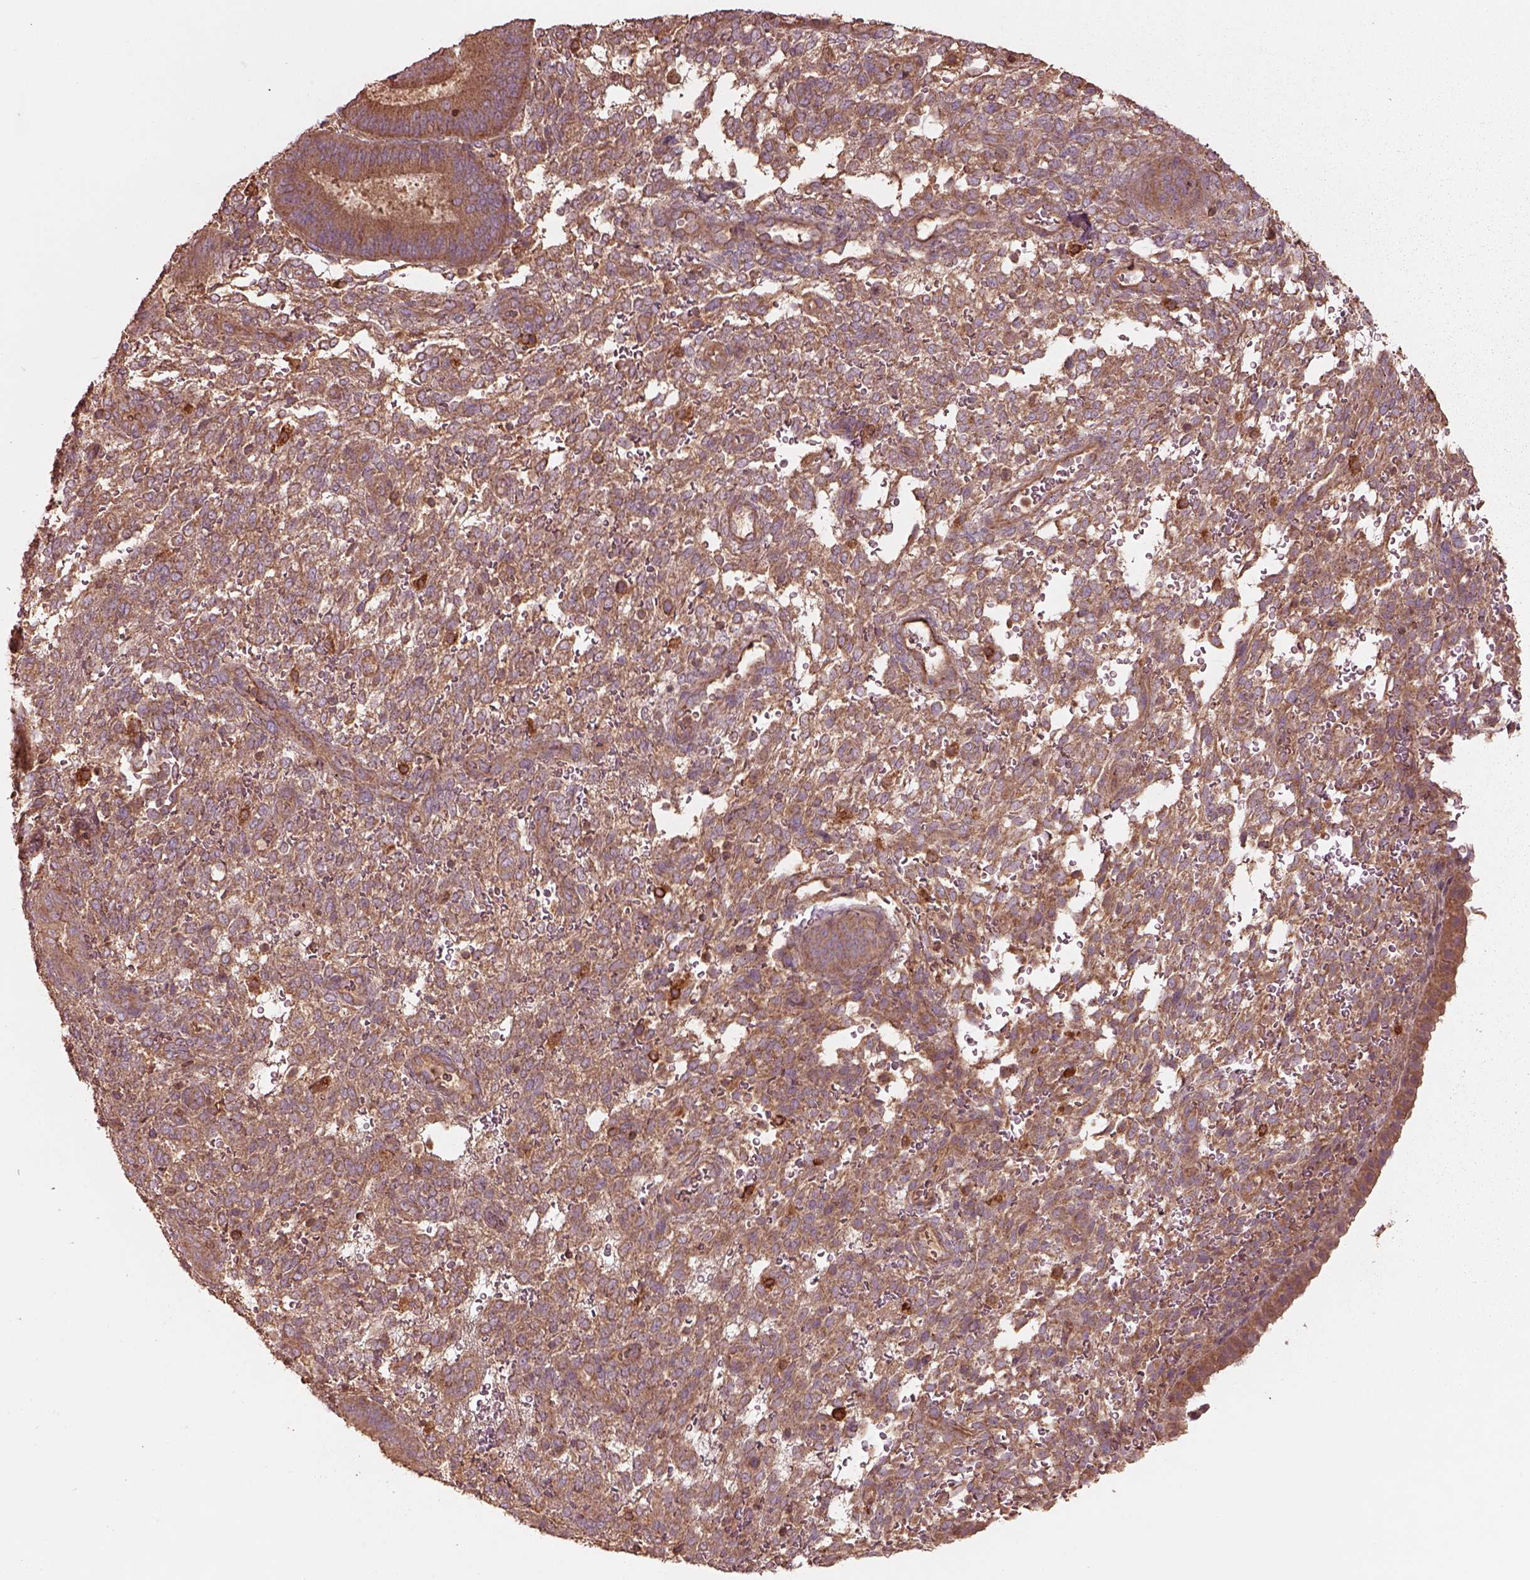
{"staining": {"intensity": "moderate", "quantity": ">75%", "location": "cytoplasmic/membranous"}, "tissue": "endometrium", "cell_type": "Cells in endometrial stroma", "image_type": "normal", "snomed": [{"axis": "morphology", "description": "Normal tissue, NOS"}, {"axis": "topography", "description": "Endometrium"}], "caption": "The histopathology image exhibits a brown stain indicating the presence of a protein in the cytoplasmic/membranous of cells in endometrial stroma in endometrium. (Stains: DAB in brown, nuclei in blue, Microscopy: brightfield microscopy at high magnification).", "gene": "TRADD", "patient": {"sex": "female", "age": 39}}